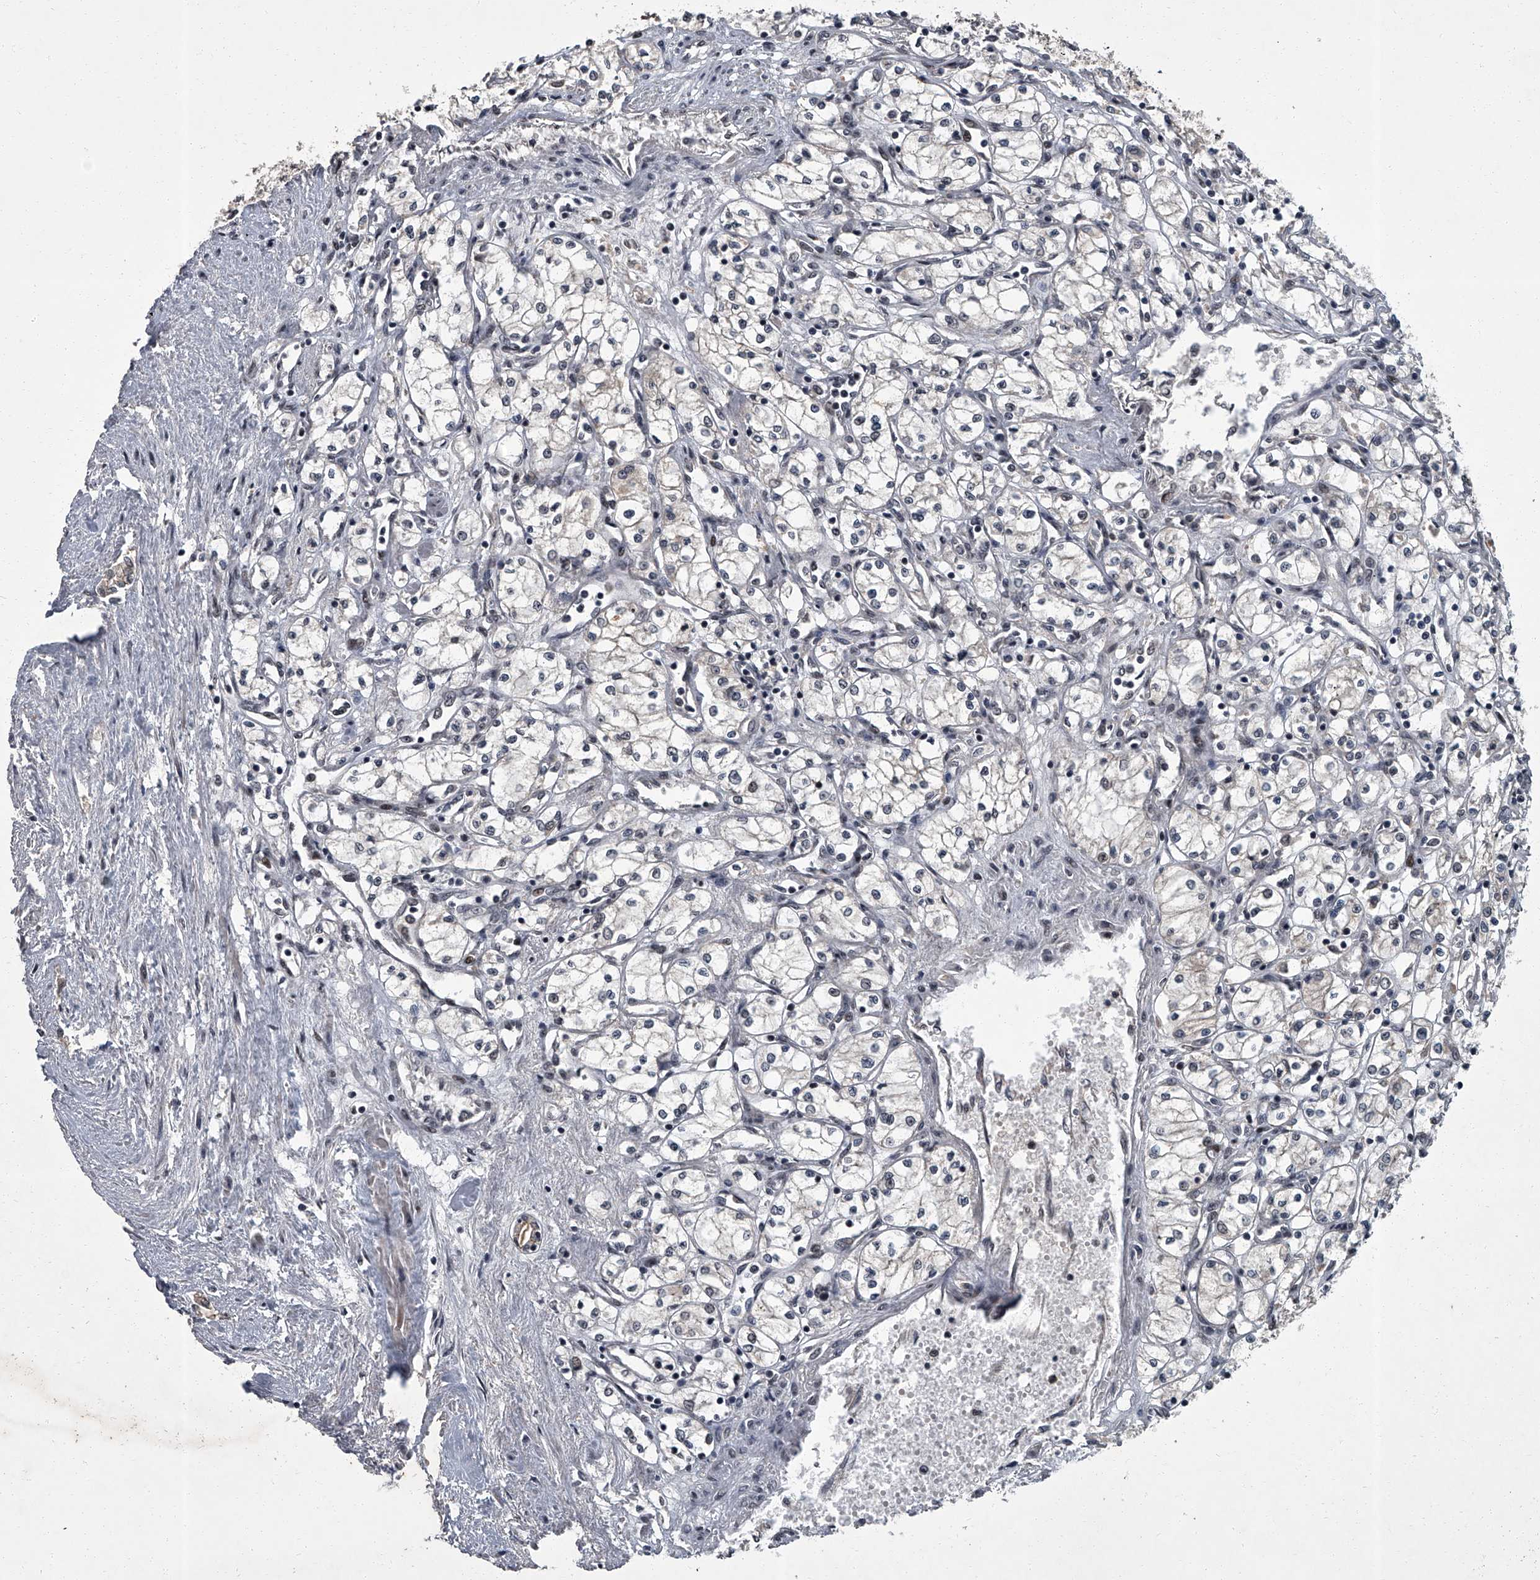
{"staining": {"intensity": "negative", "quantity": "none", "location": "none"}, "tissue": "renal cancer", "cell_type": "Tumor cells", "image_type": "cancer", "snomed": [{"axis": "morphology", "description": "Adenocarcinoma, NOS"}, {"axis": "topography", "description": "Kidney"}], "caption": "High magnification brightfield microscopy of renal cancer stained with DAB (brown) and counterstained with hematoxylin (blue): tumor cells show no significant positivity.", "gene": "ZNF518B", "patient": {"sex": "male", "age": 59}}